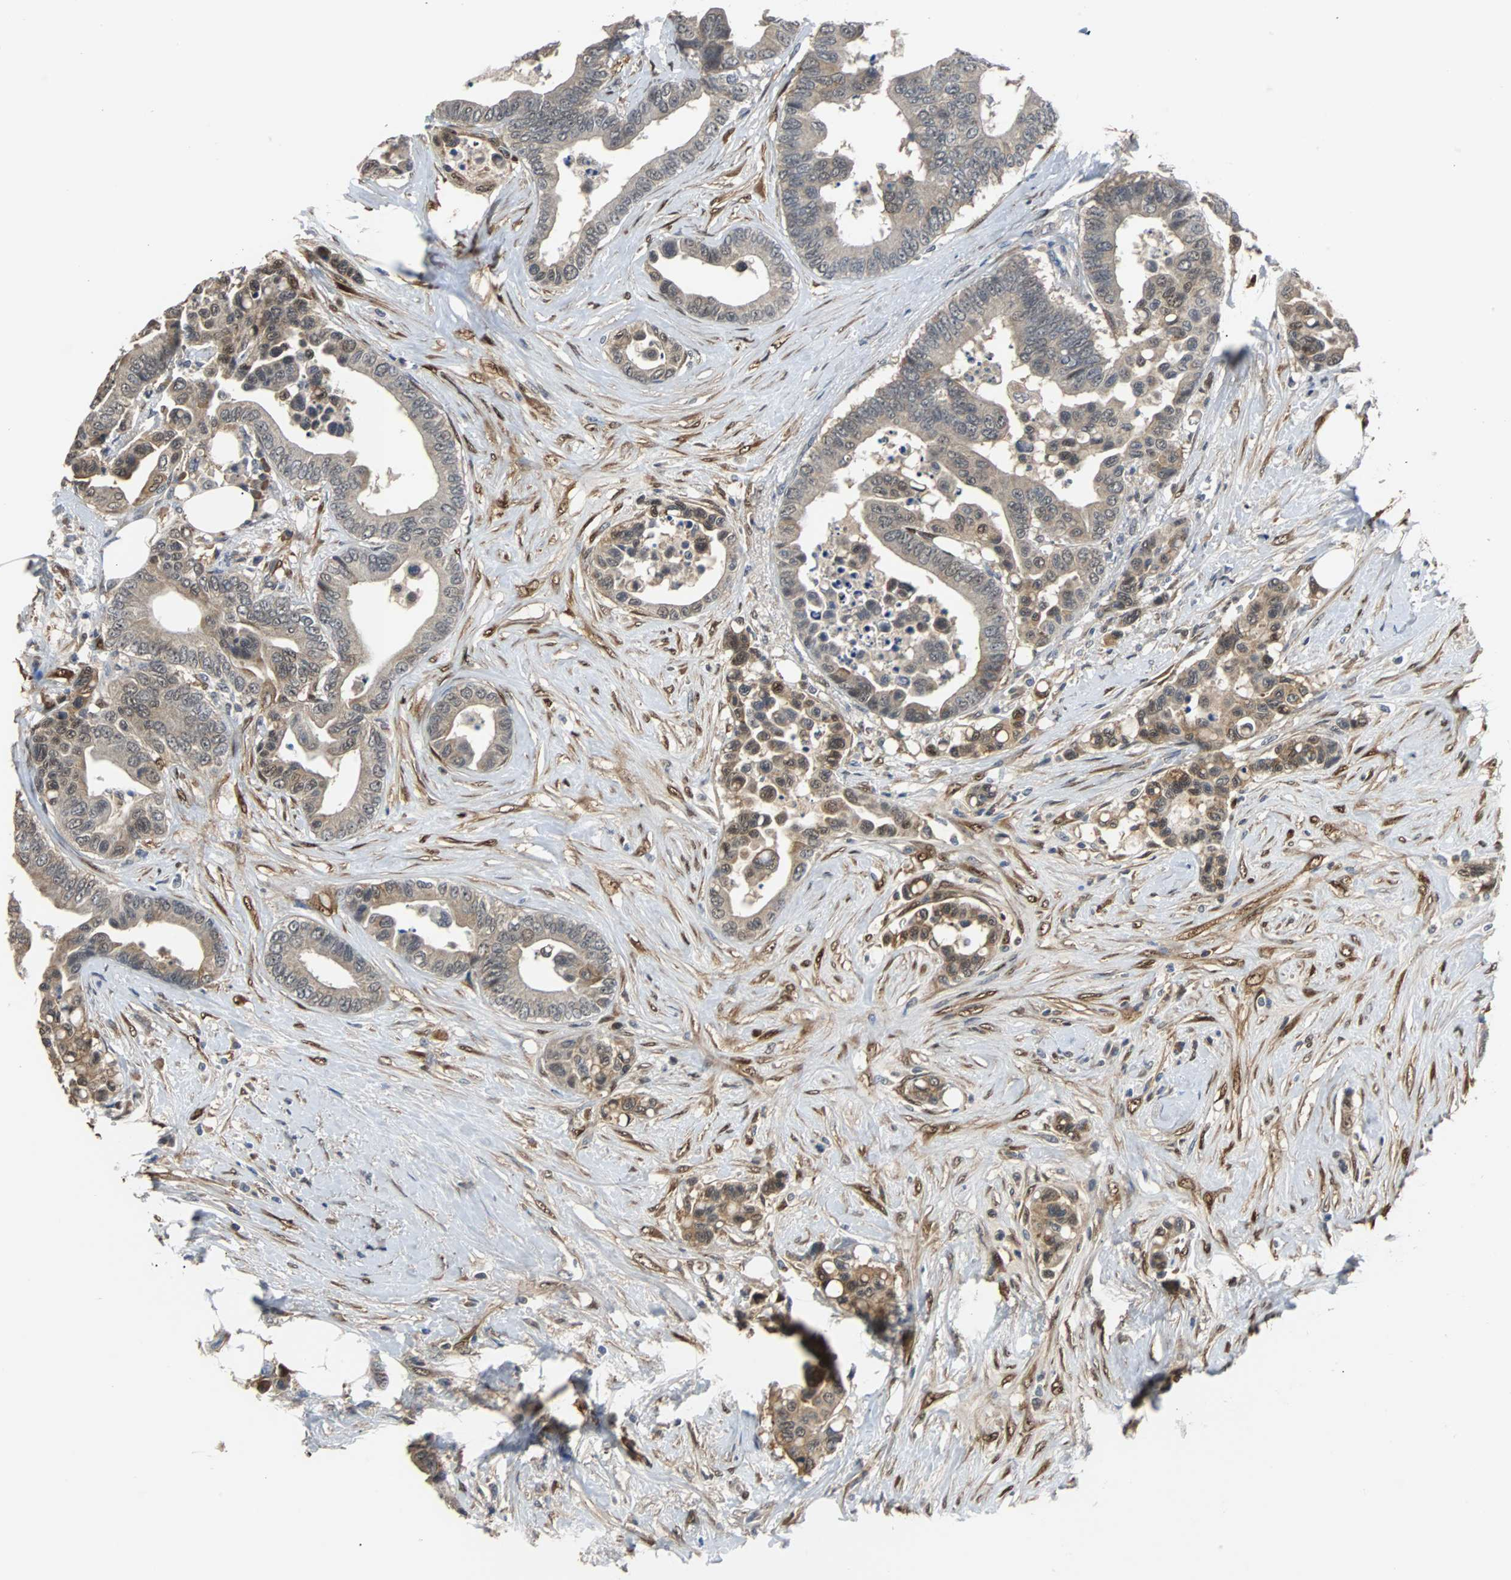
{"staining": {"intensity": "moderate", "quantity": "25%-75%", "location": "cytoplasmic/membranous"}, "tissue": "colorectal cancer", "cell_type": "Tumor cells", "image_type": "cancer", "snomed": [{"axis": "morphology", "description": "Adenocarcinoma, NOS"}, {"axis": "topography", "description": "Colon"}], "caption": "A histopathology image of human colorectal cancer stained for a protein displays moderate cytoplasmic/membranous brown staining in tumor cells.", "gene": "FHL2", "patient": {"sex": "male", "age": 82}}